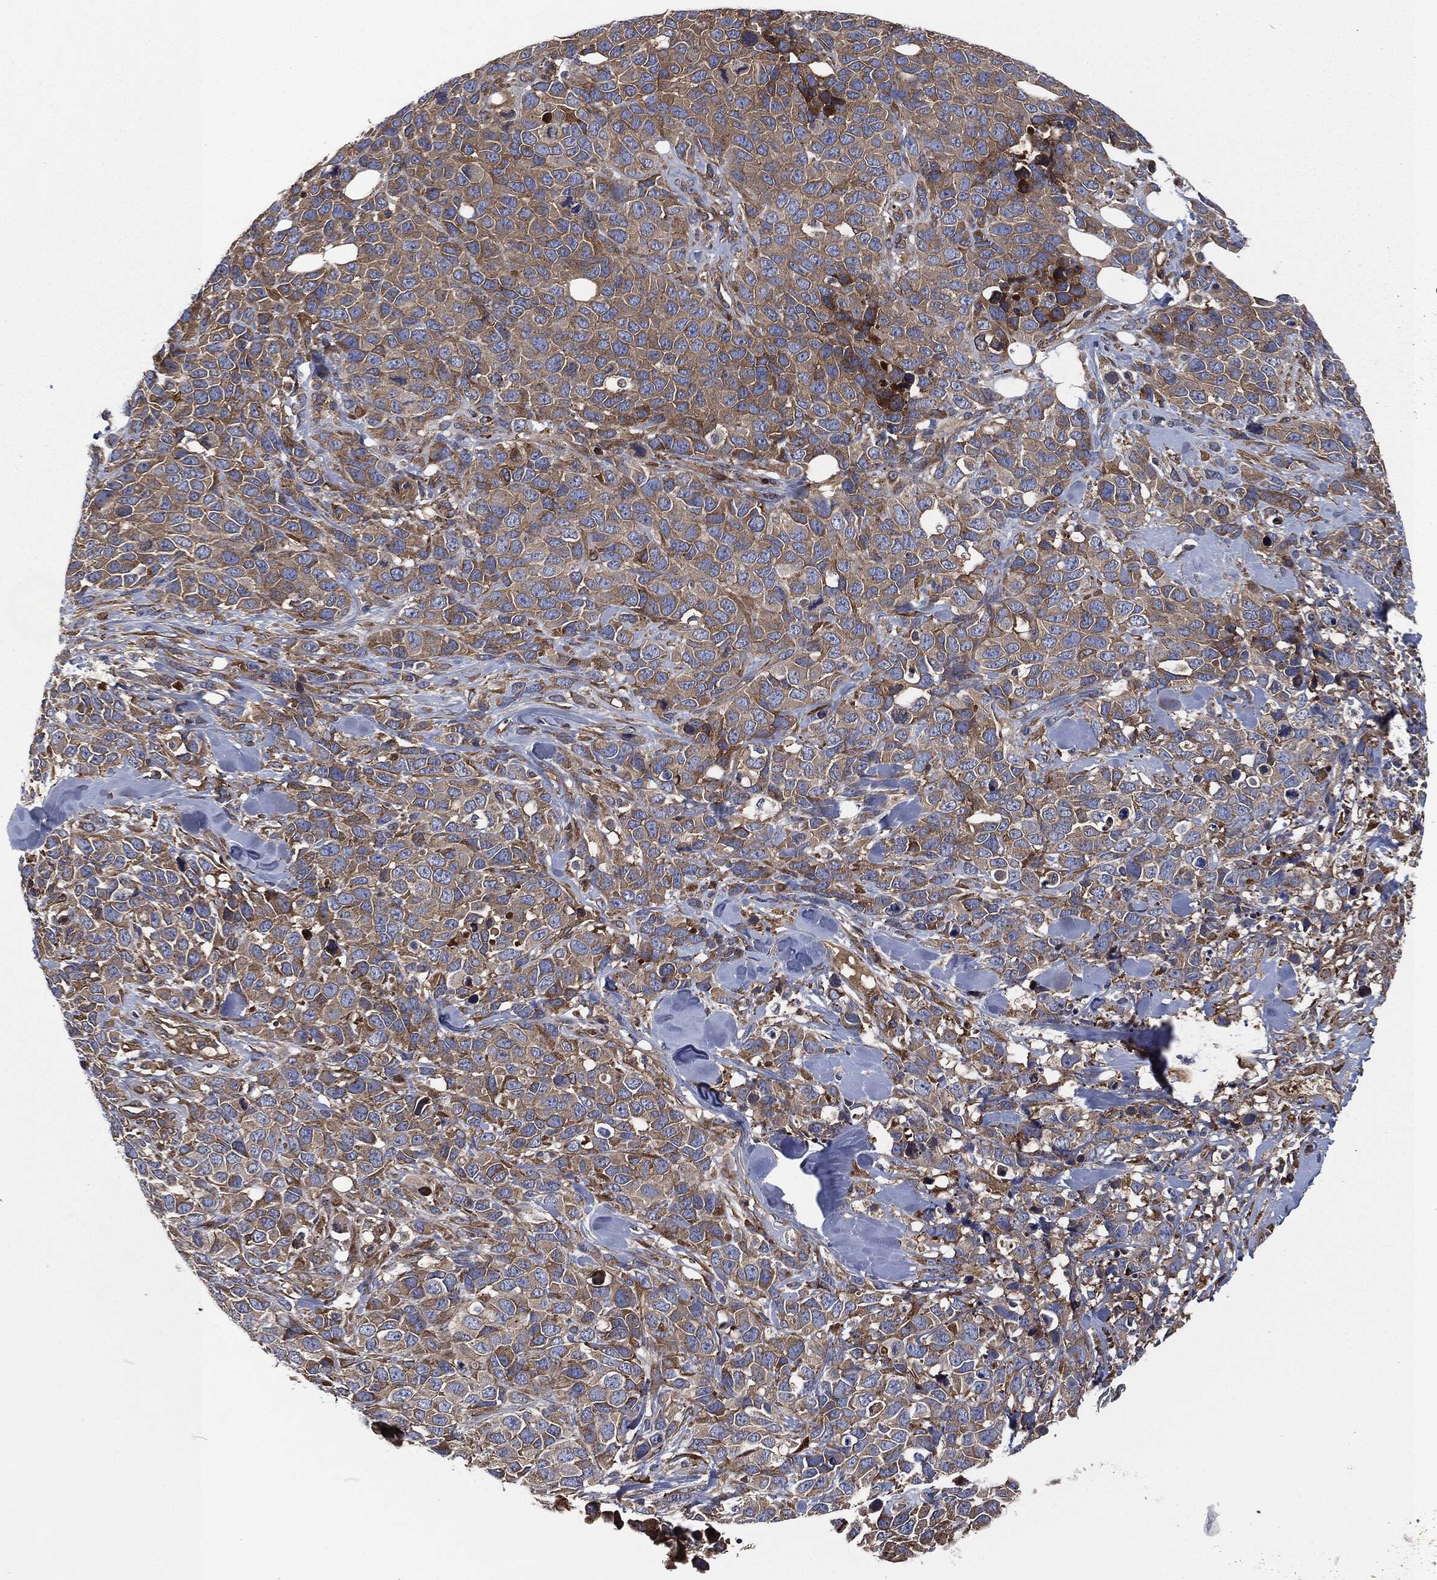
{"staining": {"intensity": "moderate", "quantity": ">75%", "location": "cytoplasmic/membranous"}, "tissue": "melanoma", "cell_type": "Tumor cells", "image_type": "cancer", "snomed": [{"axis": "morphology", "description": "Malignant melanoma, Metastatic site"}, {"axis": "topography", "description": "Skin"}], "caption": "Protein analysis of melanoma tissue shows moderate cytoplasmic/membranous staining in about >75% of tumor cells.", "gene": "LGALS9", "patient": {"sex": "male", "age": 84}}